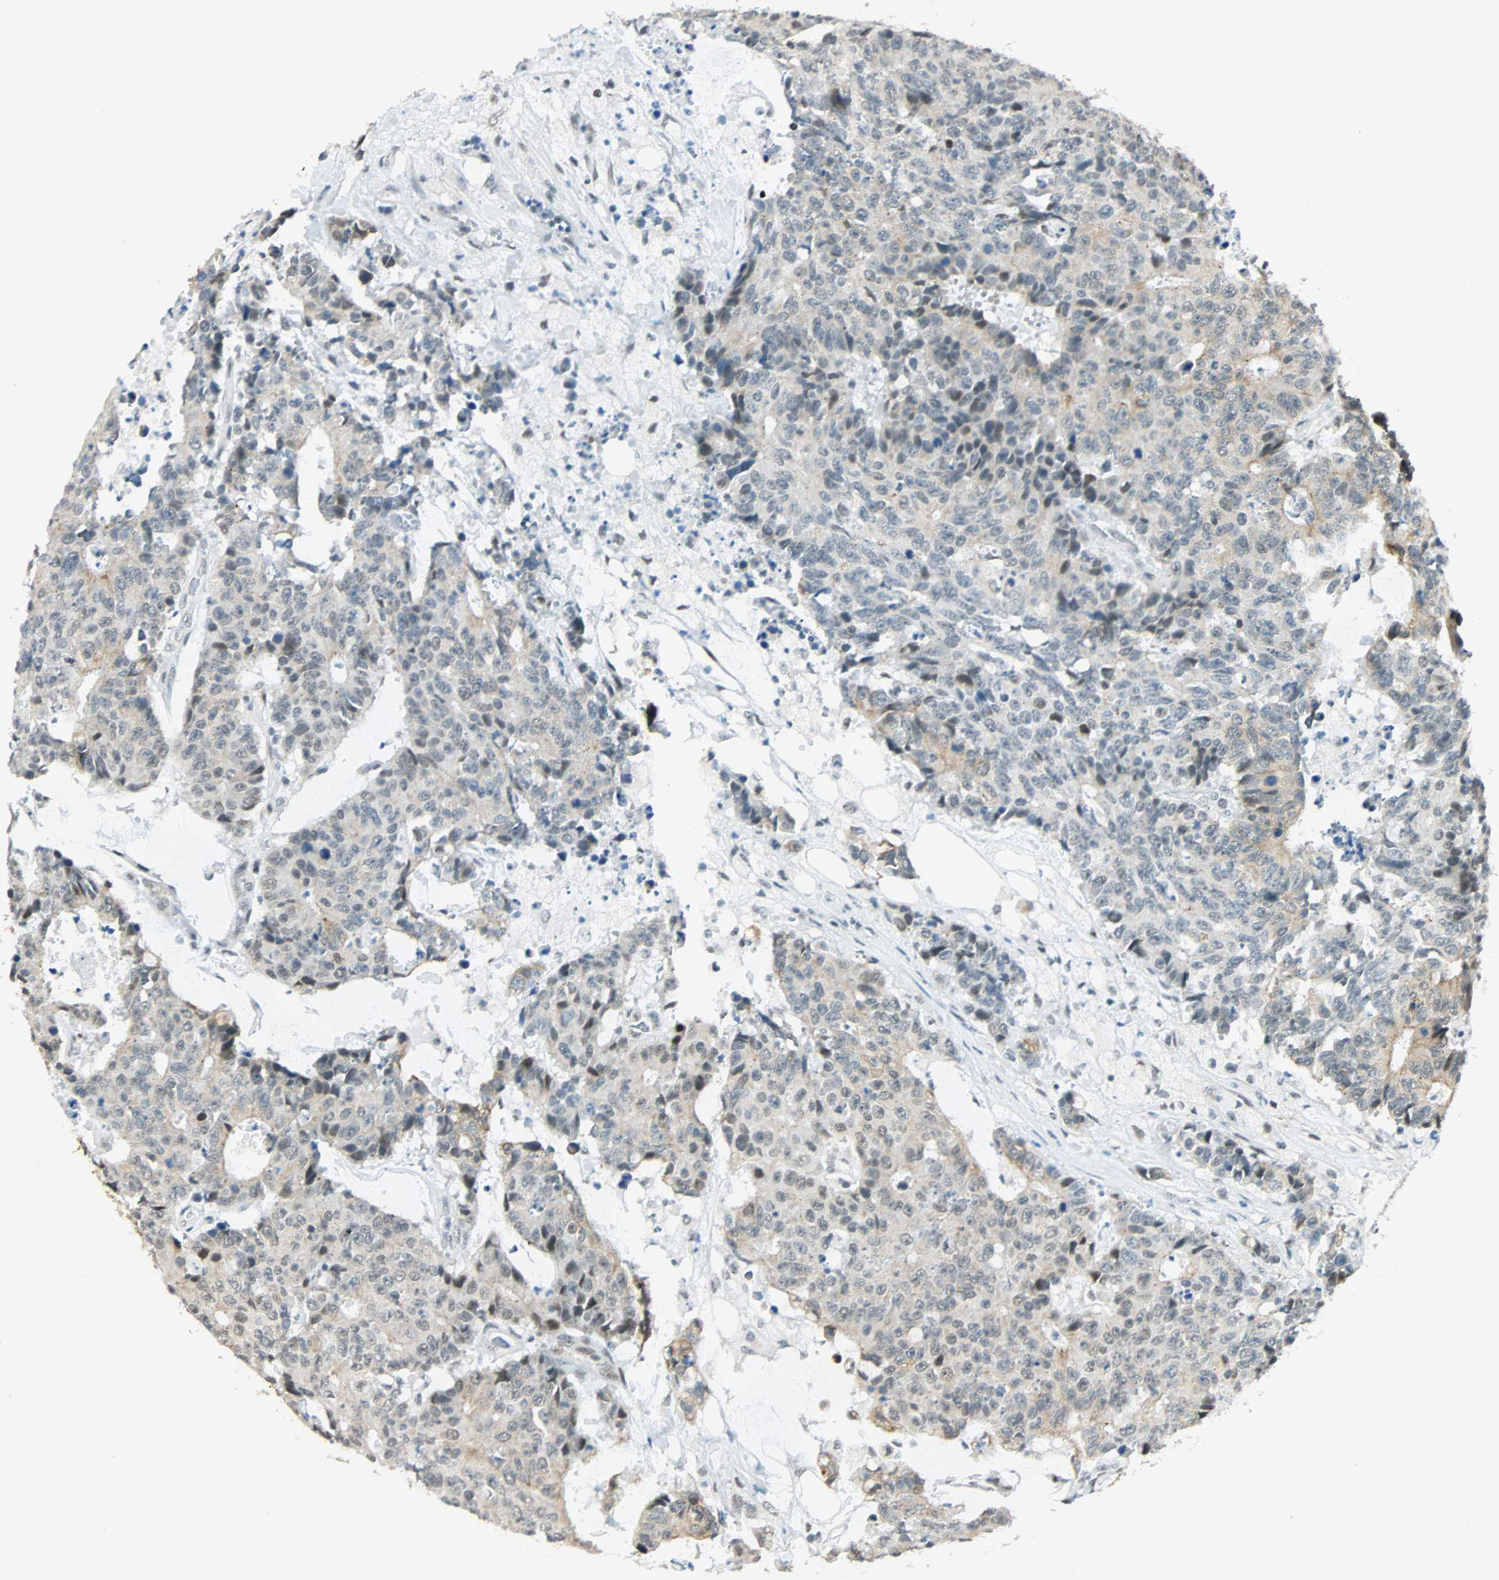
{"staining": {"intensity": "weak", "quantity": "<25%", "location": "cytoplasmic/membranous"}, "tissue": "colorectal cancer", "cell_type": "Tumor cells", "image_type": "cancer", "snomed": [{"axis": "morphology", "description": "Adenocarcinoma, NOS"}, {"axis": "topography", "description": "Colon"}], "caption": "IHC image of human colorectal adenocarcinoma stained for a protein (brown), which shows no staining in tumor cells.", "gene": "NELFE", "patient": {"sex": "female", "age": 86}}